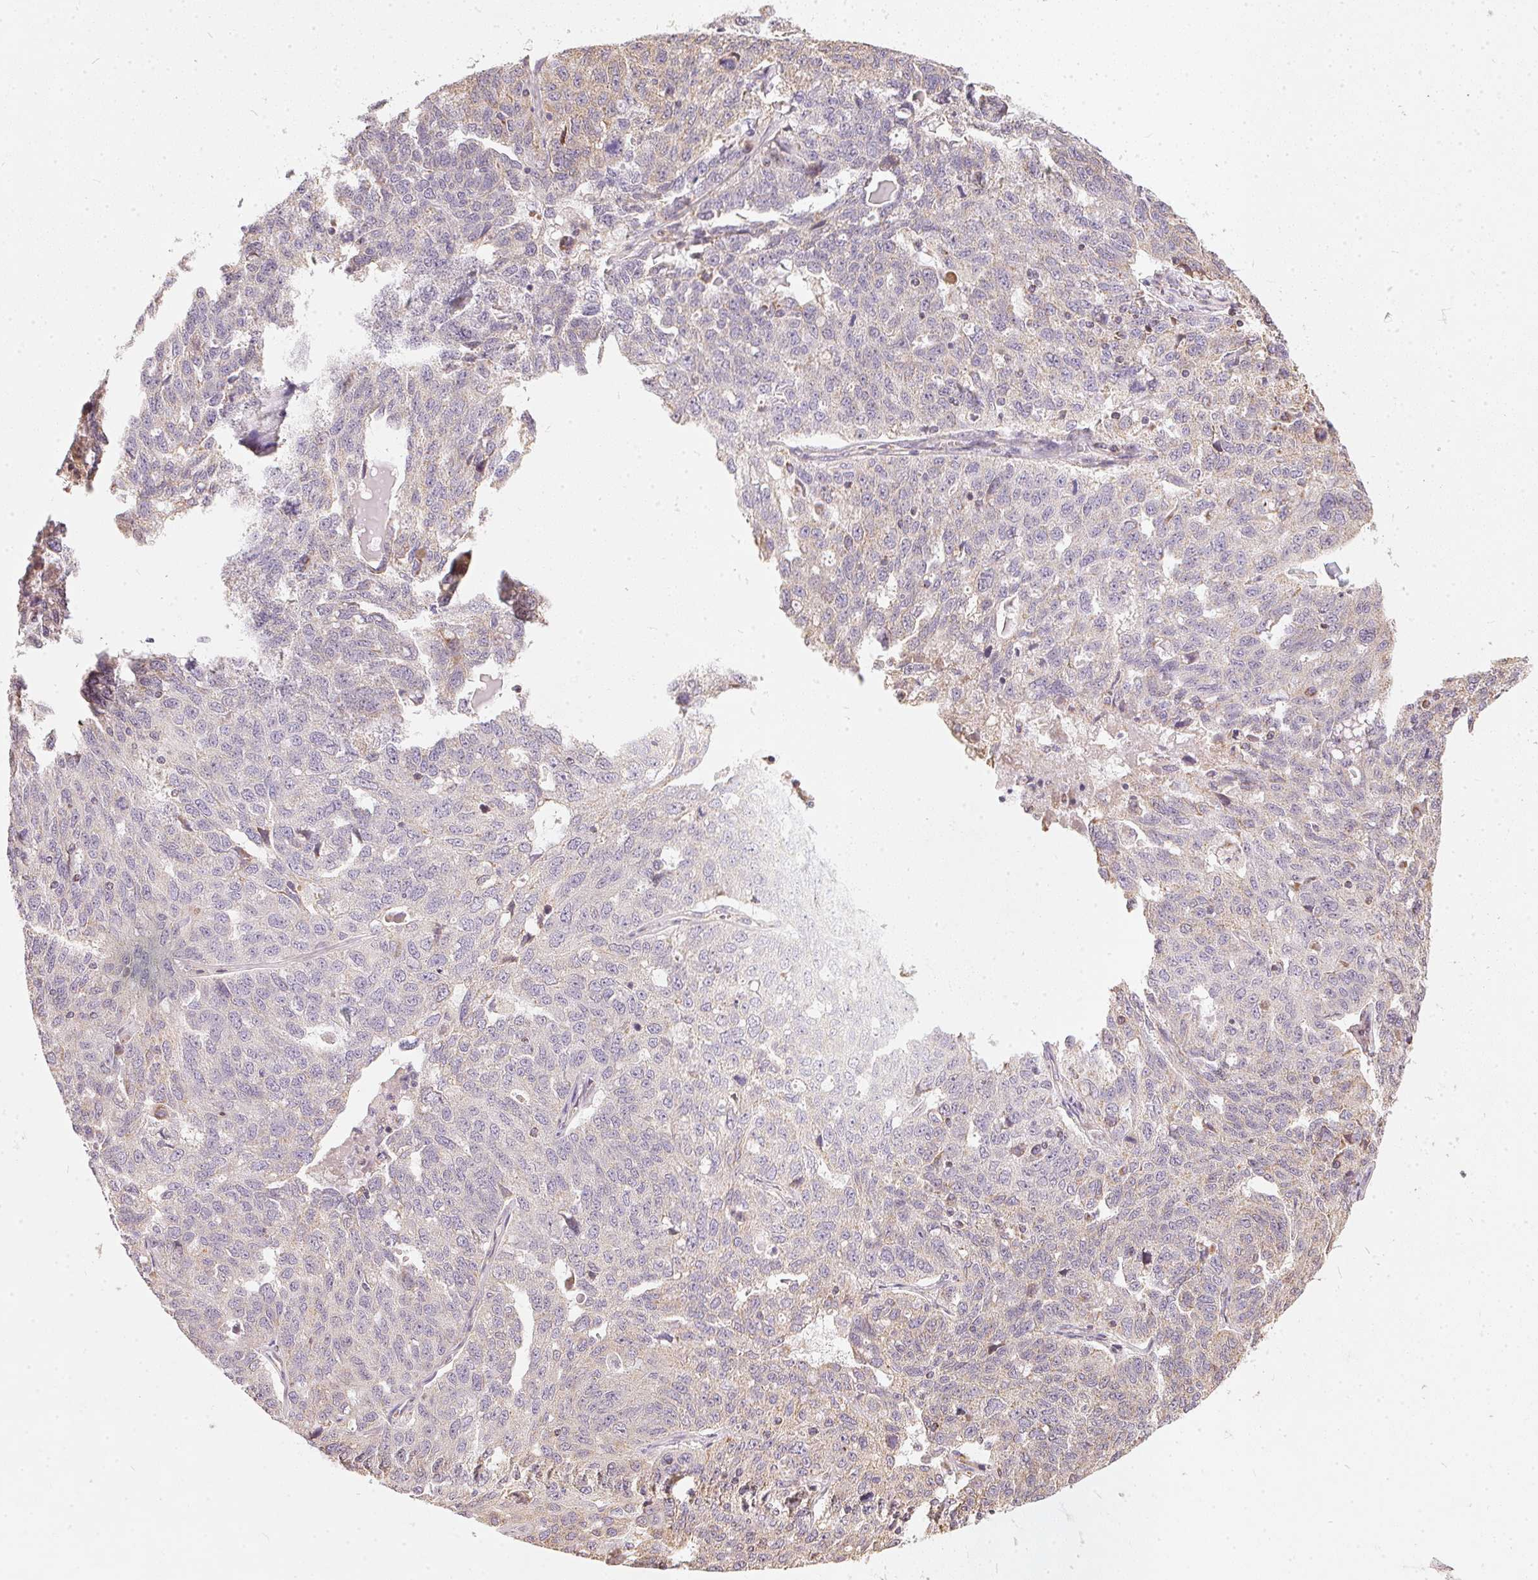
{"staining": {"intensity": "negative", "quantity": "none", "location": "none"}, "tissue": "ovarian cancer", "cell_type": "Tumor cells", "image_type": "cancer", "snomed": [{"axis": "morphology", "description": "Cystadenocarcinoma, serous, NOS"}, {"axis": "topography", "description": "Ovary"}], "caption": "The photomicrograph reveals no staining of tumor cells in serous cystadenocarcinoma (ovarian).", "gene": "VWA5B2", "patient": {"sex": "female", "age": 71}}